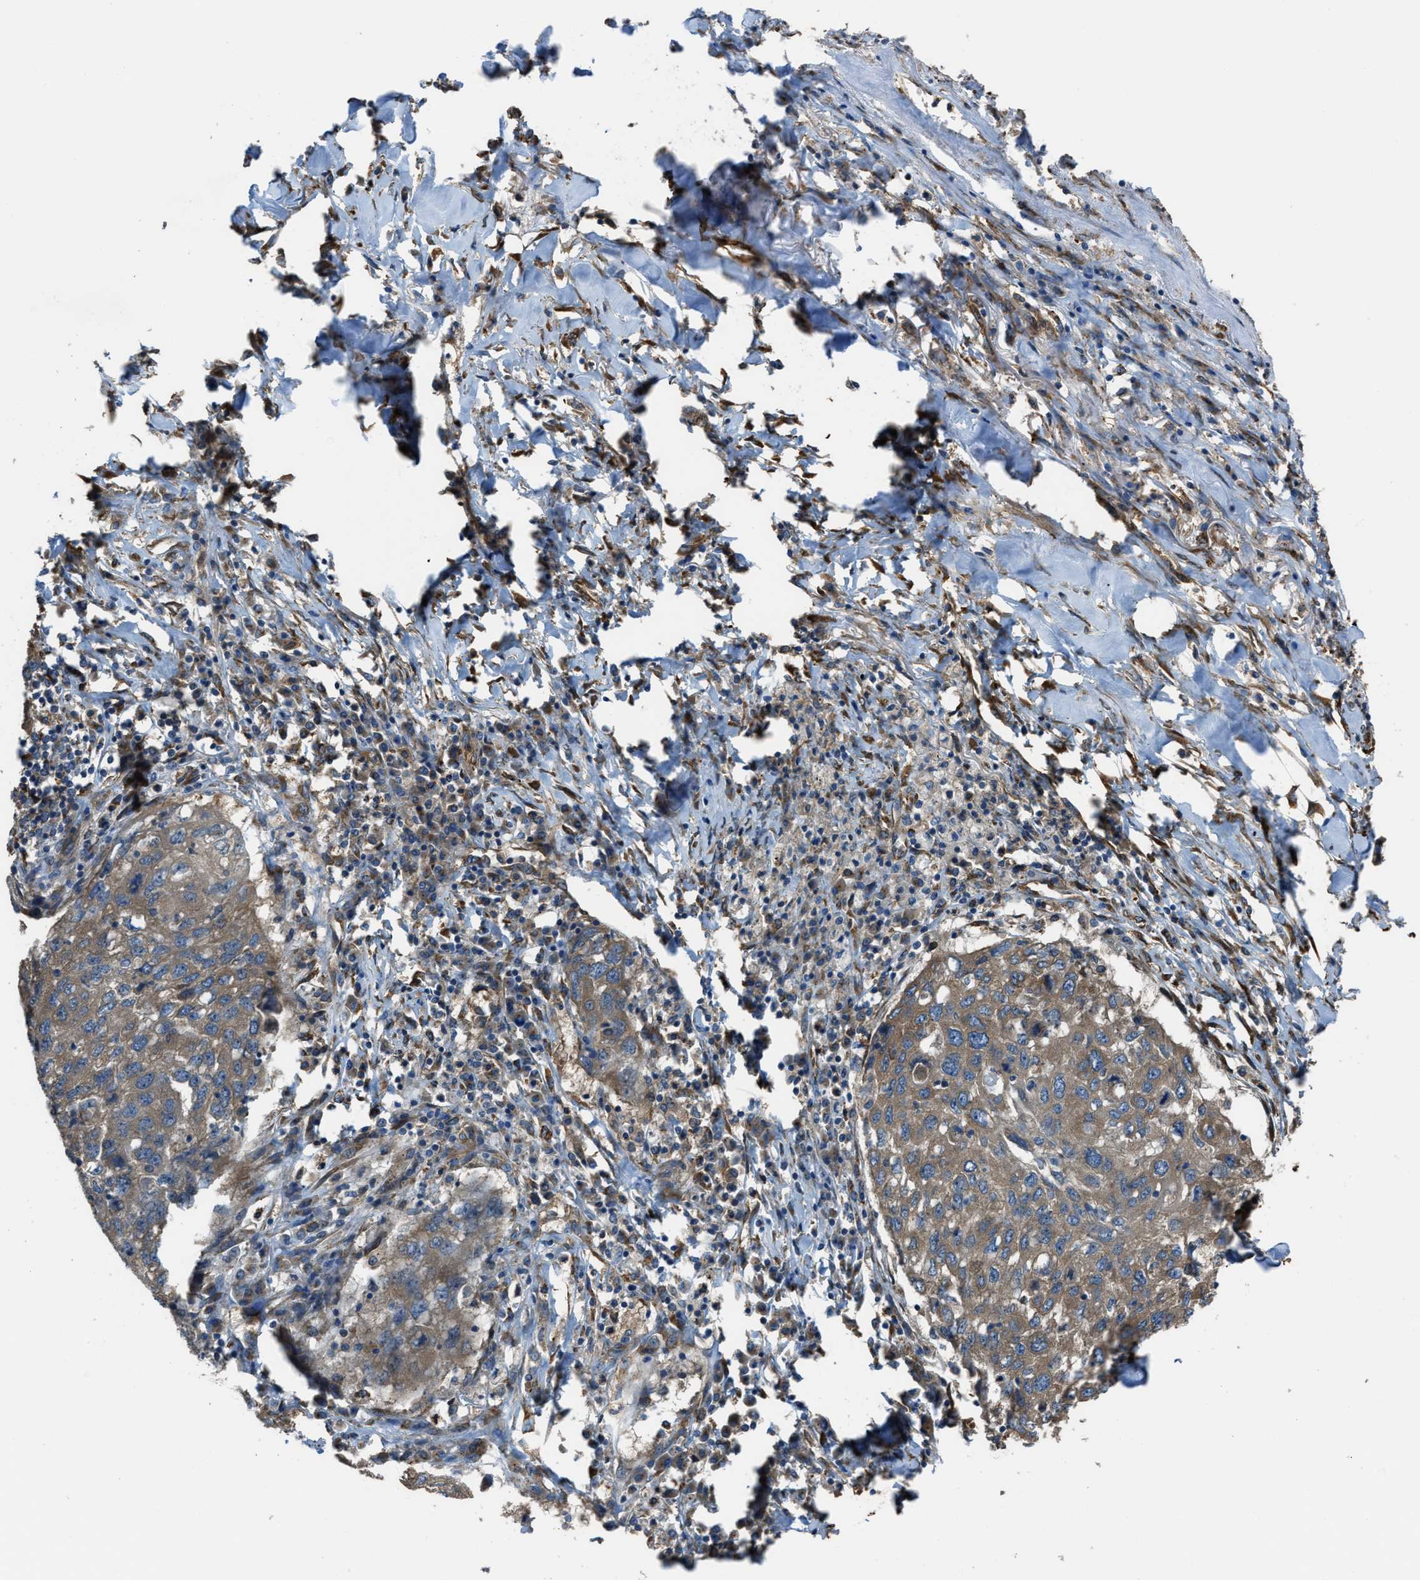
{"staining": {"intensity": "moderate", "quantity": ">75%", "location": "cytoplasmic/membranous"}, "tissue": "lung cancer", "cell_type": "Tumor cells", "image_type": "cancer", "snomed": [{"axis": "morphology", "description": "Squamous cell carcinoma, NOS"}, {"axis": "topography", "description": "Lung"}], "caption": "Brown immunohistochemical staining in lung squamous cell carcinoma exhibits moderate cytoplasmic/membranous staining in about >75% of tumor cells.", "gene": "TRPC1", "patient": {"sex": "female", "age": 63}}